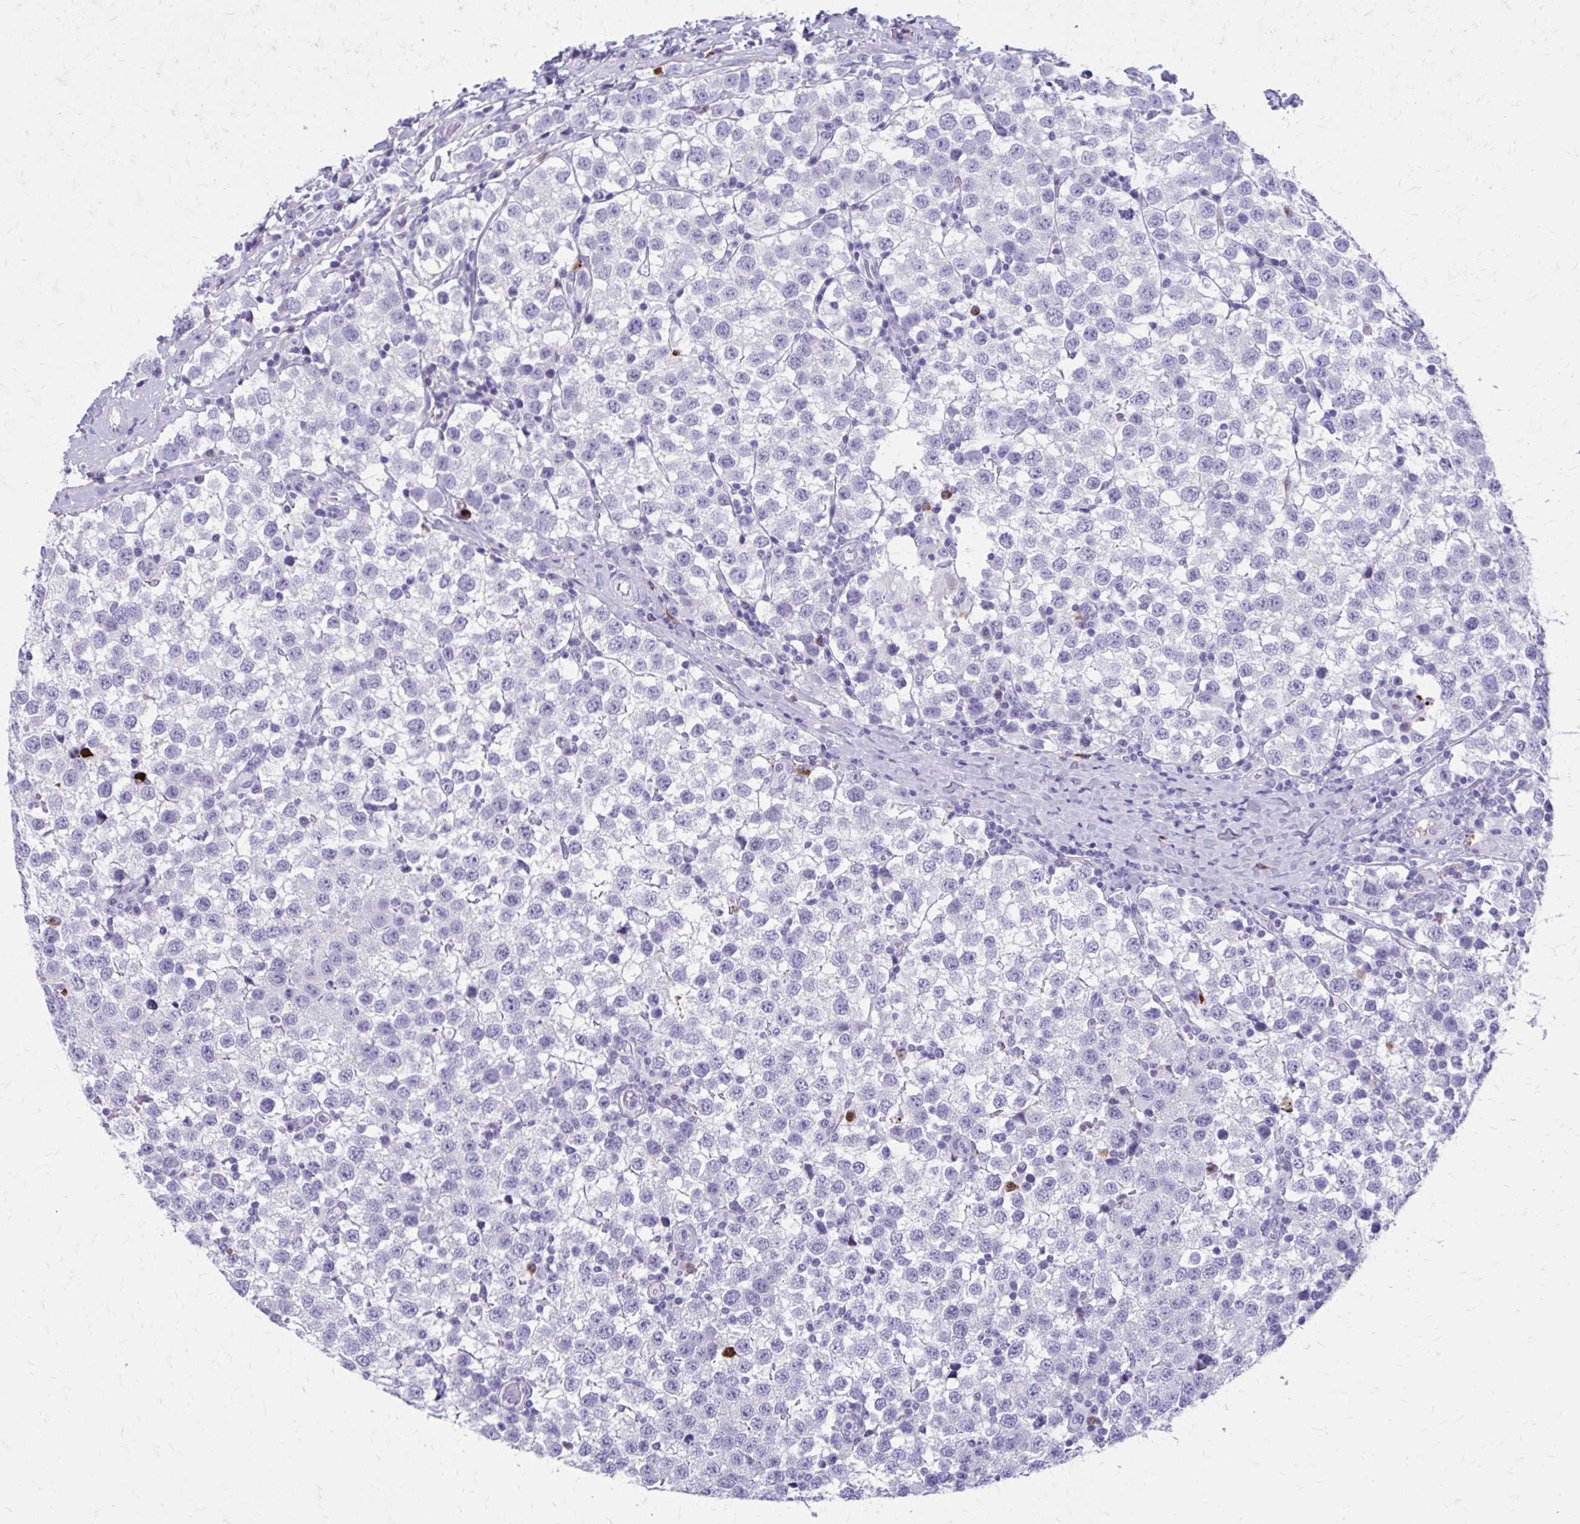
{"staining": {"intensity": "negative", "quantity": "none", "location": "none"}, "tissue": "testis cancer", "cell_type": "Tumor cells", "image_type": "cancer", "snomed": [{"axis": "morphology", "description": "Seminoma, NOS"}, {"axis": "topography", "description": "Testis"}], "caption": "Micrograph shows no protein expression in tumor cells of testis cancer (seminoma) tissue. (Brightfield microscopy of DAB (3,3'-diaminobenzidine) IHC at high magnification).", "gene": "SATL1", "patient": {"sex": "male", "age": 34}}